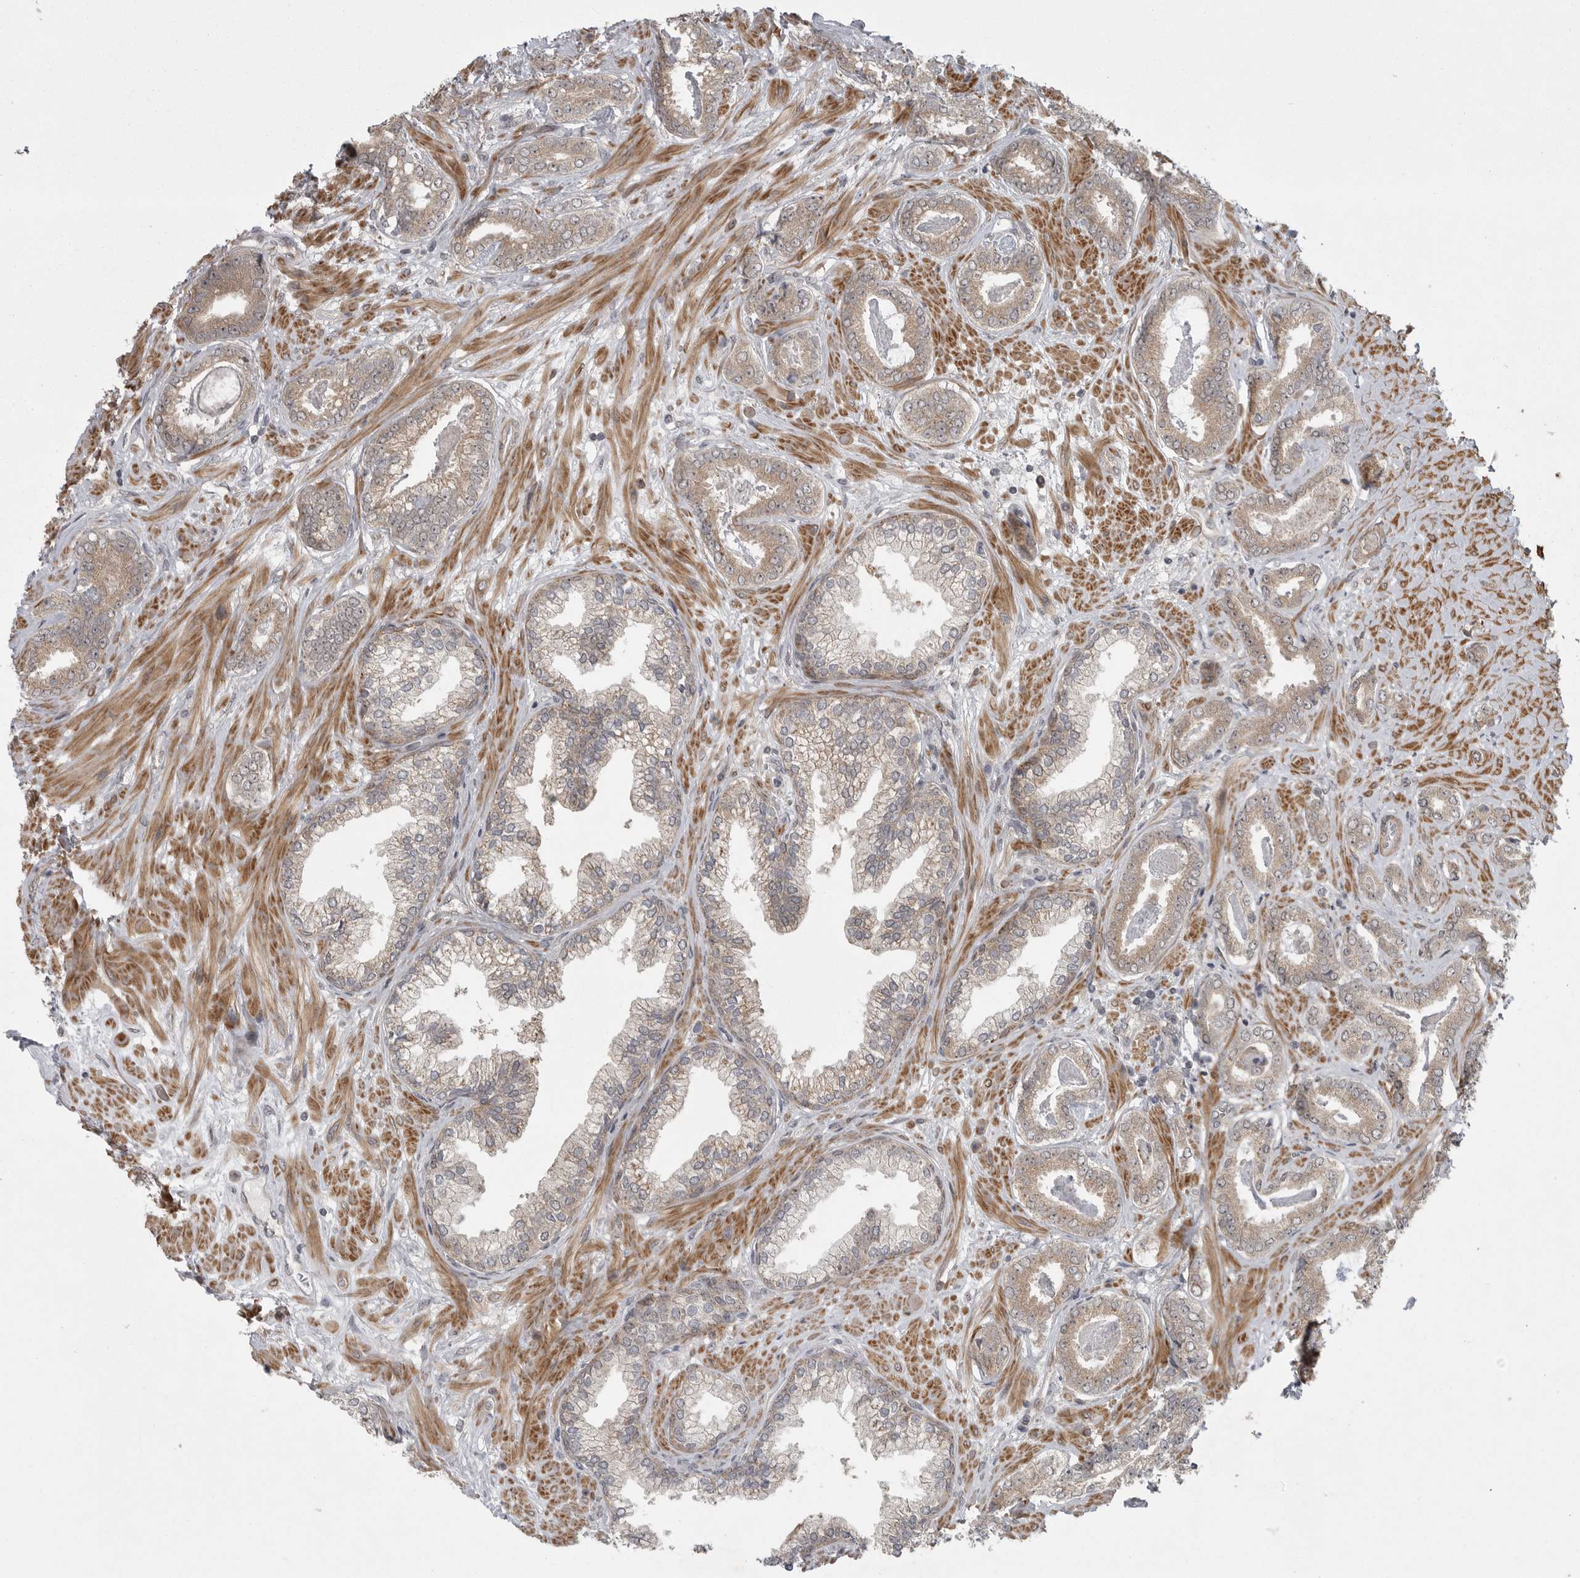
{"staining": {"intensity": "weak", "quantity": "25%-75%", "location": "cytoplasmic/membranous"}, "tissue": "prostate cancer", "cell_type": "Tumor cells", "image_type": "cancer", "snomed": [{"axis": "morphology", "description": "Adenocarcinoma, Low grade"}, {"axis": "topography", "description": "Prostate"}], "caption": "Brown immunohistochemical staining in prostate cancer (low-grade adenocarcinoma) shows weak cytoplasmic/membranous expression in about 25%-75% of tumor cells. Nuclei are stained in blue.", "gene": "PPP1R9A", "patient": {"sex": "male", "age": 71}}